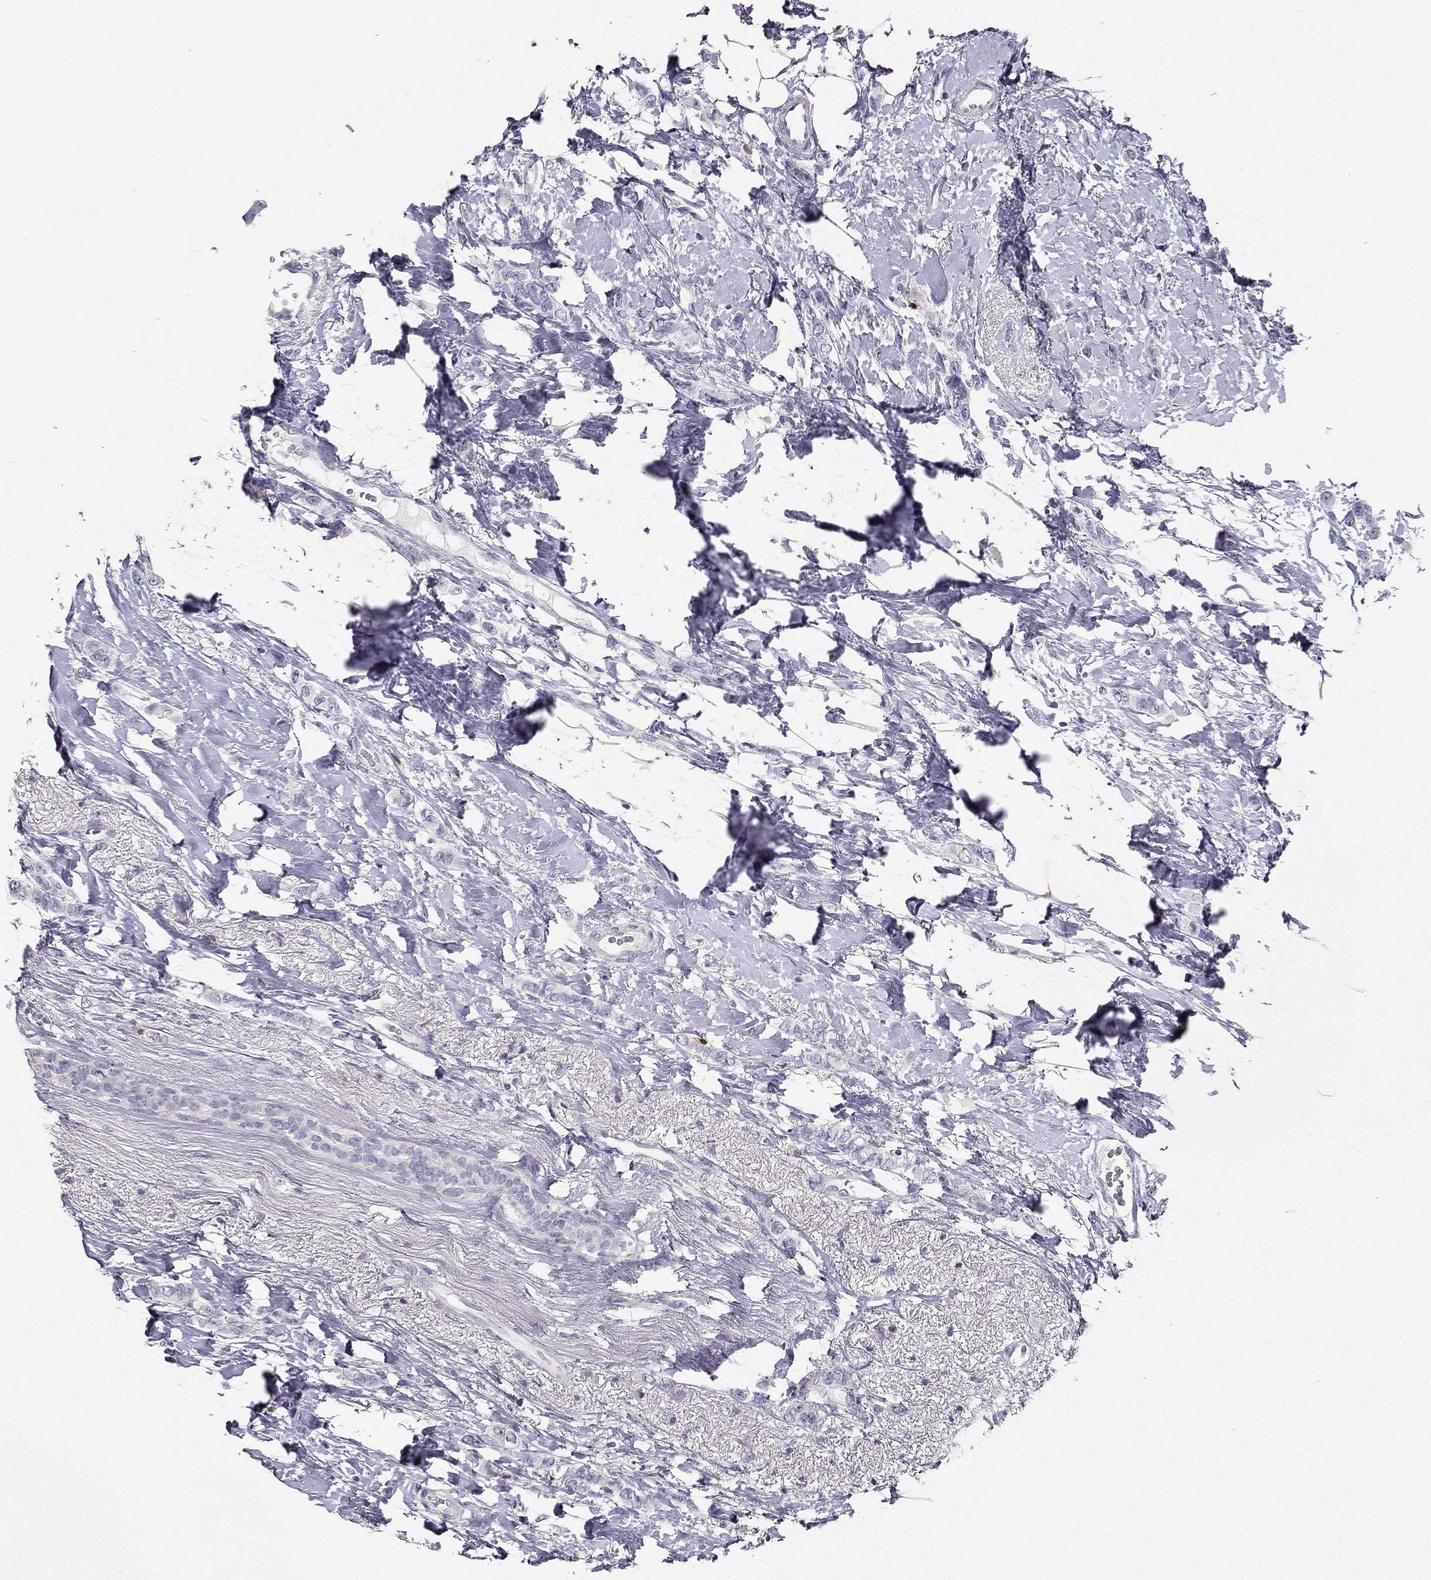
{"staining": {"intensity": "negative", "quantity": "none", "location": "none"}, "tissue": "breast cancer", "cell_type": "Tumor cells", "image_type": "cancer", "snomed": [{"axis": "morphology", "description": "Lobular carcinoma"}, {"axis": "topography", "description": "Breast"}], "caption": "Immunohistochemistry histopathology image of lobular carcinoma (breast) stained for a protein (brown), which displays no expression in tumor cells.", "gene": "CALB2", "patient": {"sex": "female", "age": 66}}